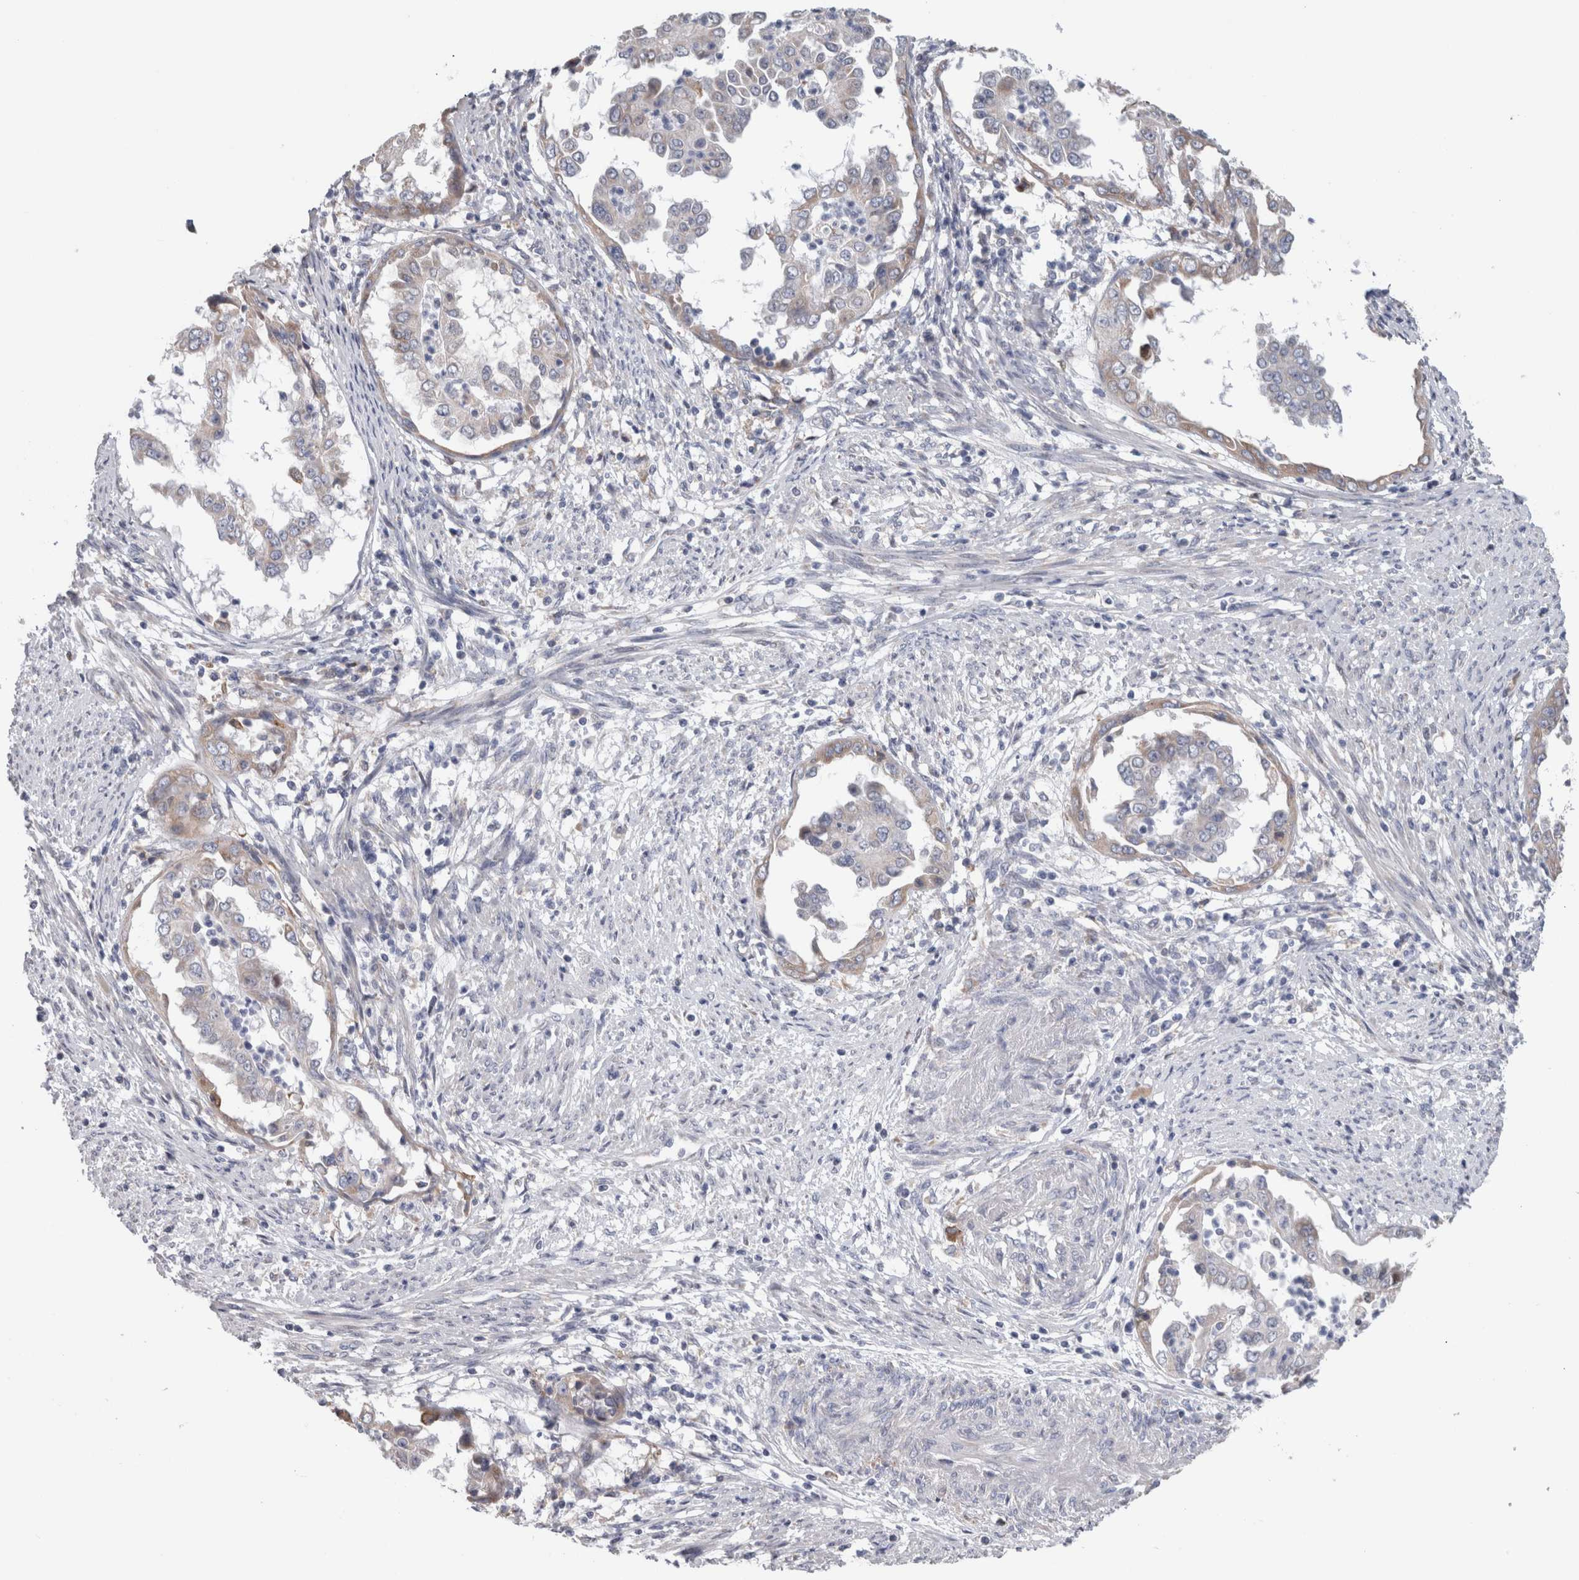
{"staining": {"intensity": "weak", "quantity": "<25%", "location": "cytoplasmic/membranous"}, "tissue": "endometrial cancer", "cell_type": "Tumor cells", "image_type": "cancer", "snomed": [{"axis": "morphology", "description": "Adenocarcinoma, NOS"}, {"axis": "topography", "description": "Endometrium"}], "caption": "A histopathology image of endometrial cancer (adenocarcinoma) stained for a protein demonstrates no brown staining in tumor cells.", "gene": "GDAP1", "patient": {"sex": "female", "age": 85}}